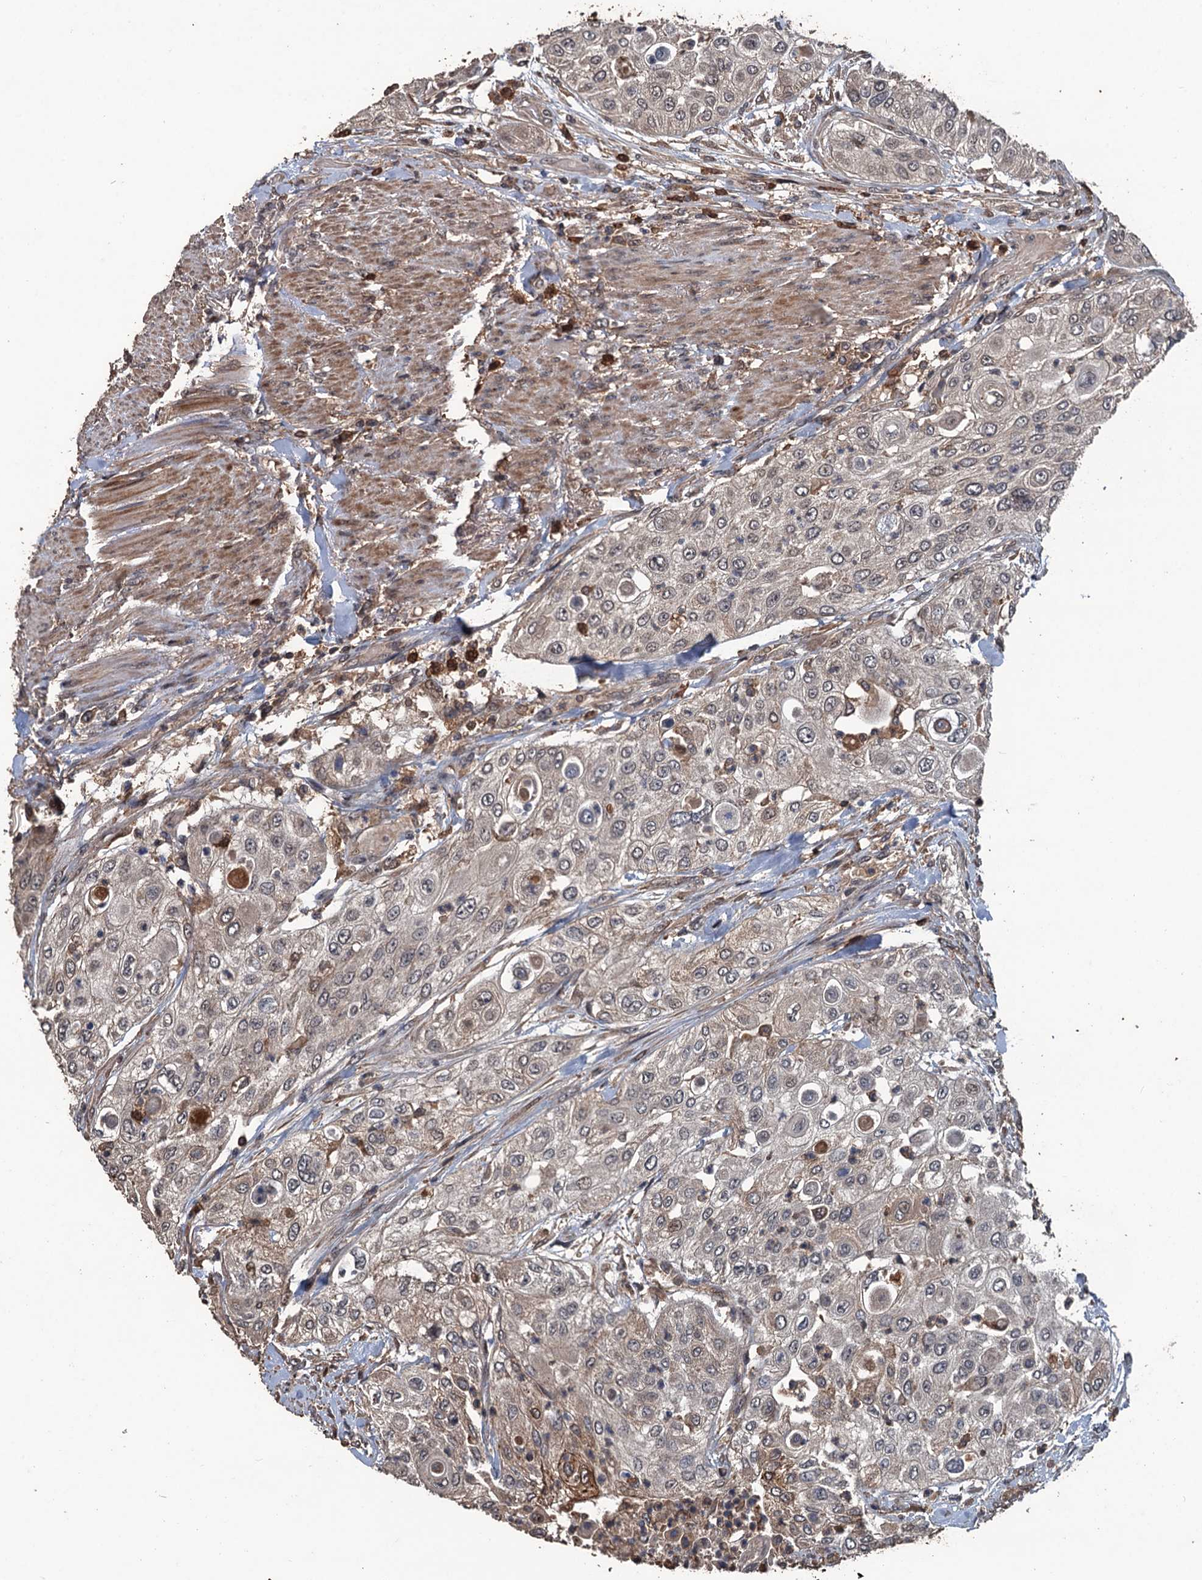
{"staining": {"intensity": "weak", "quantity": "<25%", "location": "cytoplasmic/membranous,nuclear"}, "tissue": "urothelial cancer", "cell_type": "Tumor cells", "image_type": "cancer", "snomed": [{"axis": "morphology", "description": "Urothelial carcinoma, High grade"}, {"axis": "topography", "description": "Urinary bladder"}], "caption": "DAB immunohistochemical staining of human urothelial cancer shows no significant expression in tumor cells.", "gene": "ZNF438", "patient": {"sex": "female", "age": 79}}